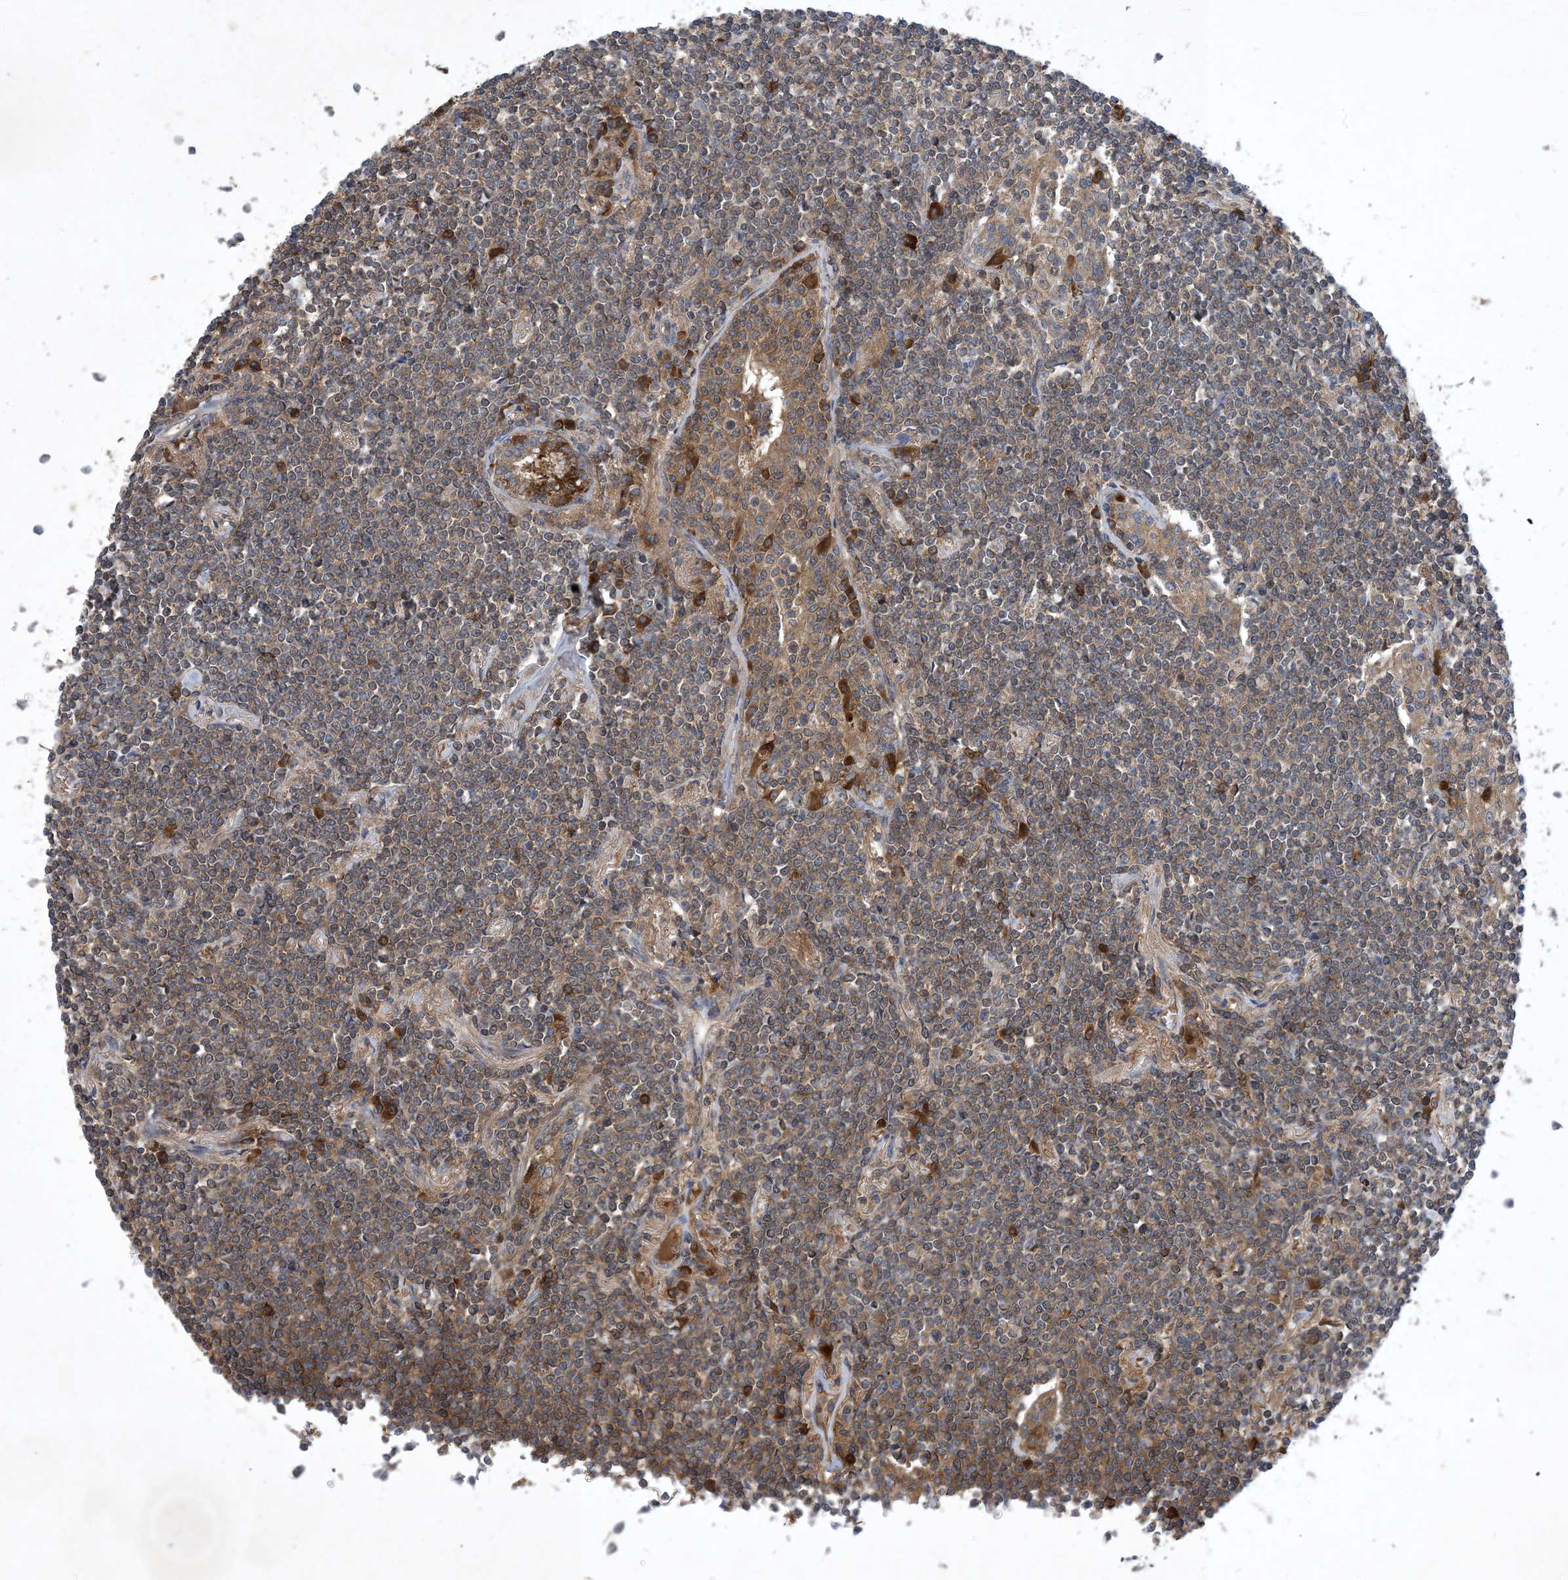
{"staining": {"intensity": "moderate", "quantity": ">75%", "location": "cytoplasmic/membranous"}, "tissue": "lymphoma", "cell_type": "Tumor cells", "image_type": "cancer", "snomed": [{"axis": "morphology", "description": "Malignant lymphoma, non-Hodgkin's type, Low grade"}, {"axis": "topography", "description": "Lung"}], "caption": "This photomicrograph shows low-grade malignant lymphoma, non-Hodgkin's type stained with IHC to label a protein in brown. The cytoplasmic/membranous of tumor cells show moderate positivity for the protein. Nuclei are counter-stained blue.", "gene": "STK19", "patient": {"sex": "female", "age": 71}}